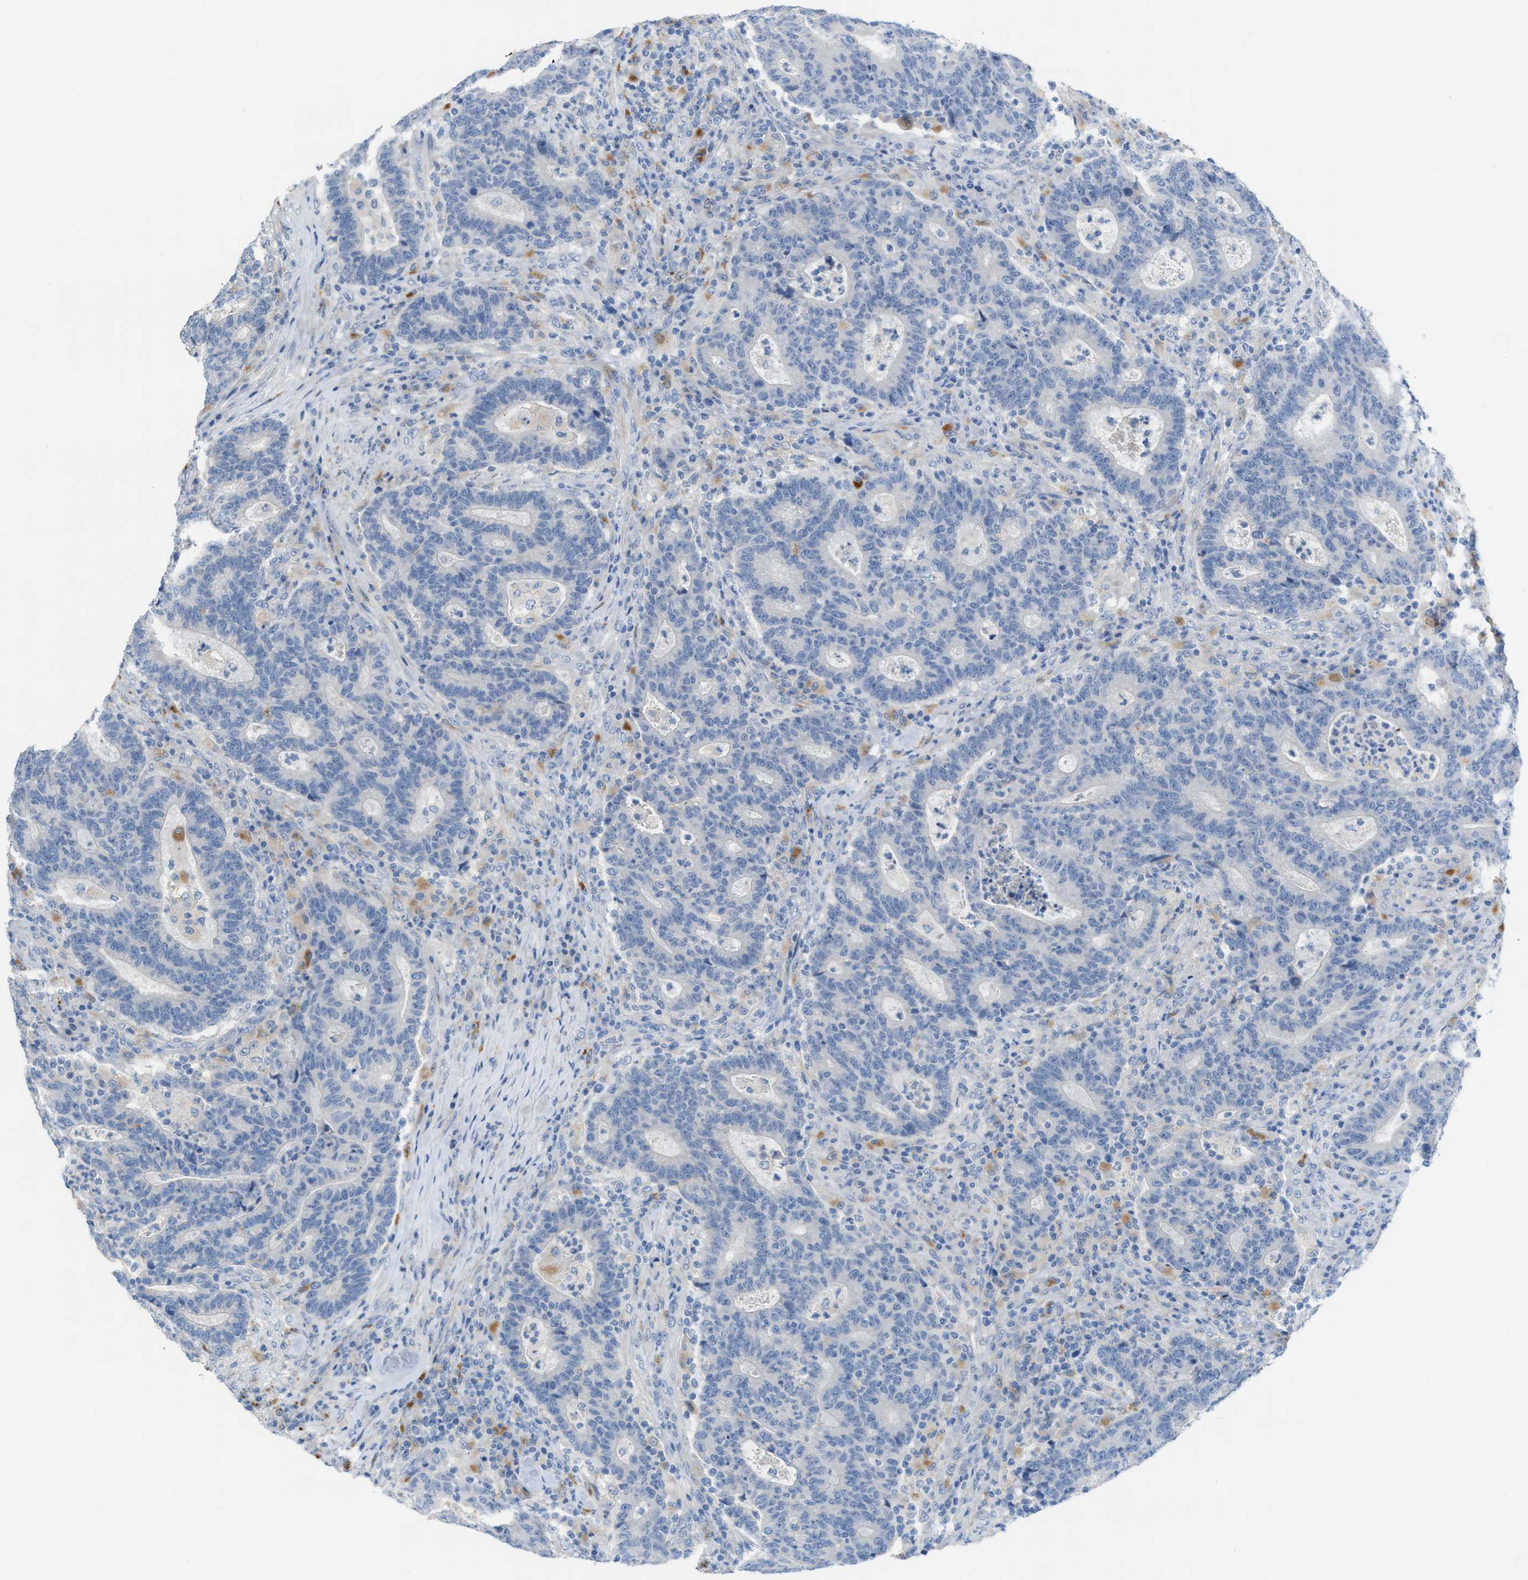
{"staining": {"intensity": "negative", "quantity": "none", "location": "none"}, "tissue": "colorectal cancer", "cell_type": "Tumor cells", "image_type": "cancer", "snomed": [{"axis": "morphology", "description": "Adenocarcinoma, NOS"}, {"axis": "topography", "description": "Colon"}], "caption": "Tumor cells are negative for protein expression in human colorectal cancer (adenocarcinoma). (DAB immunohistochemistry (IHC) visualized using brightfield microscopy, high magnification).", "gene": "ASPA", "patient": {"sex": "female", "age": 75}}